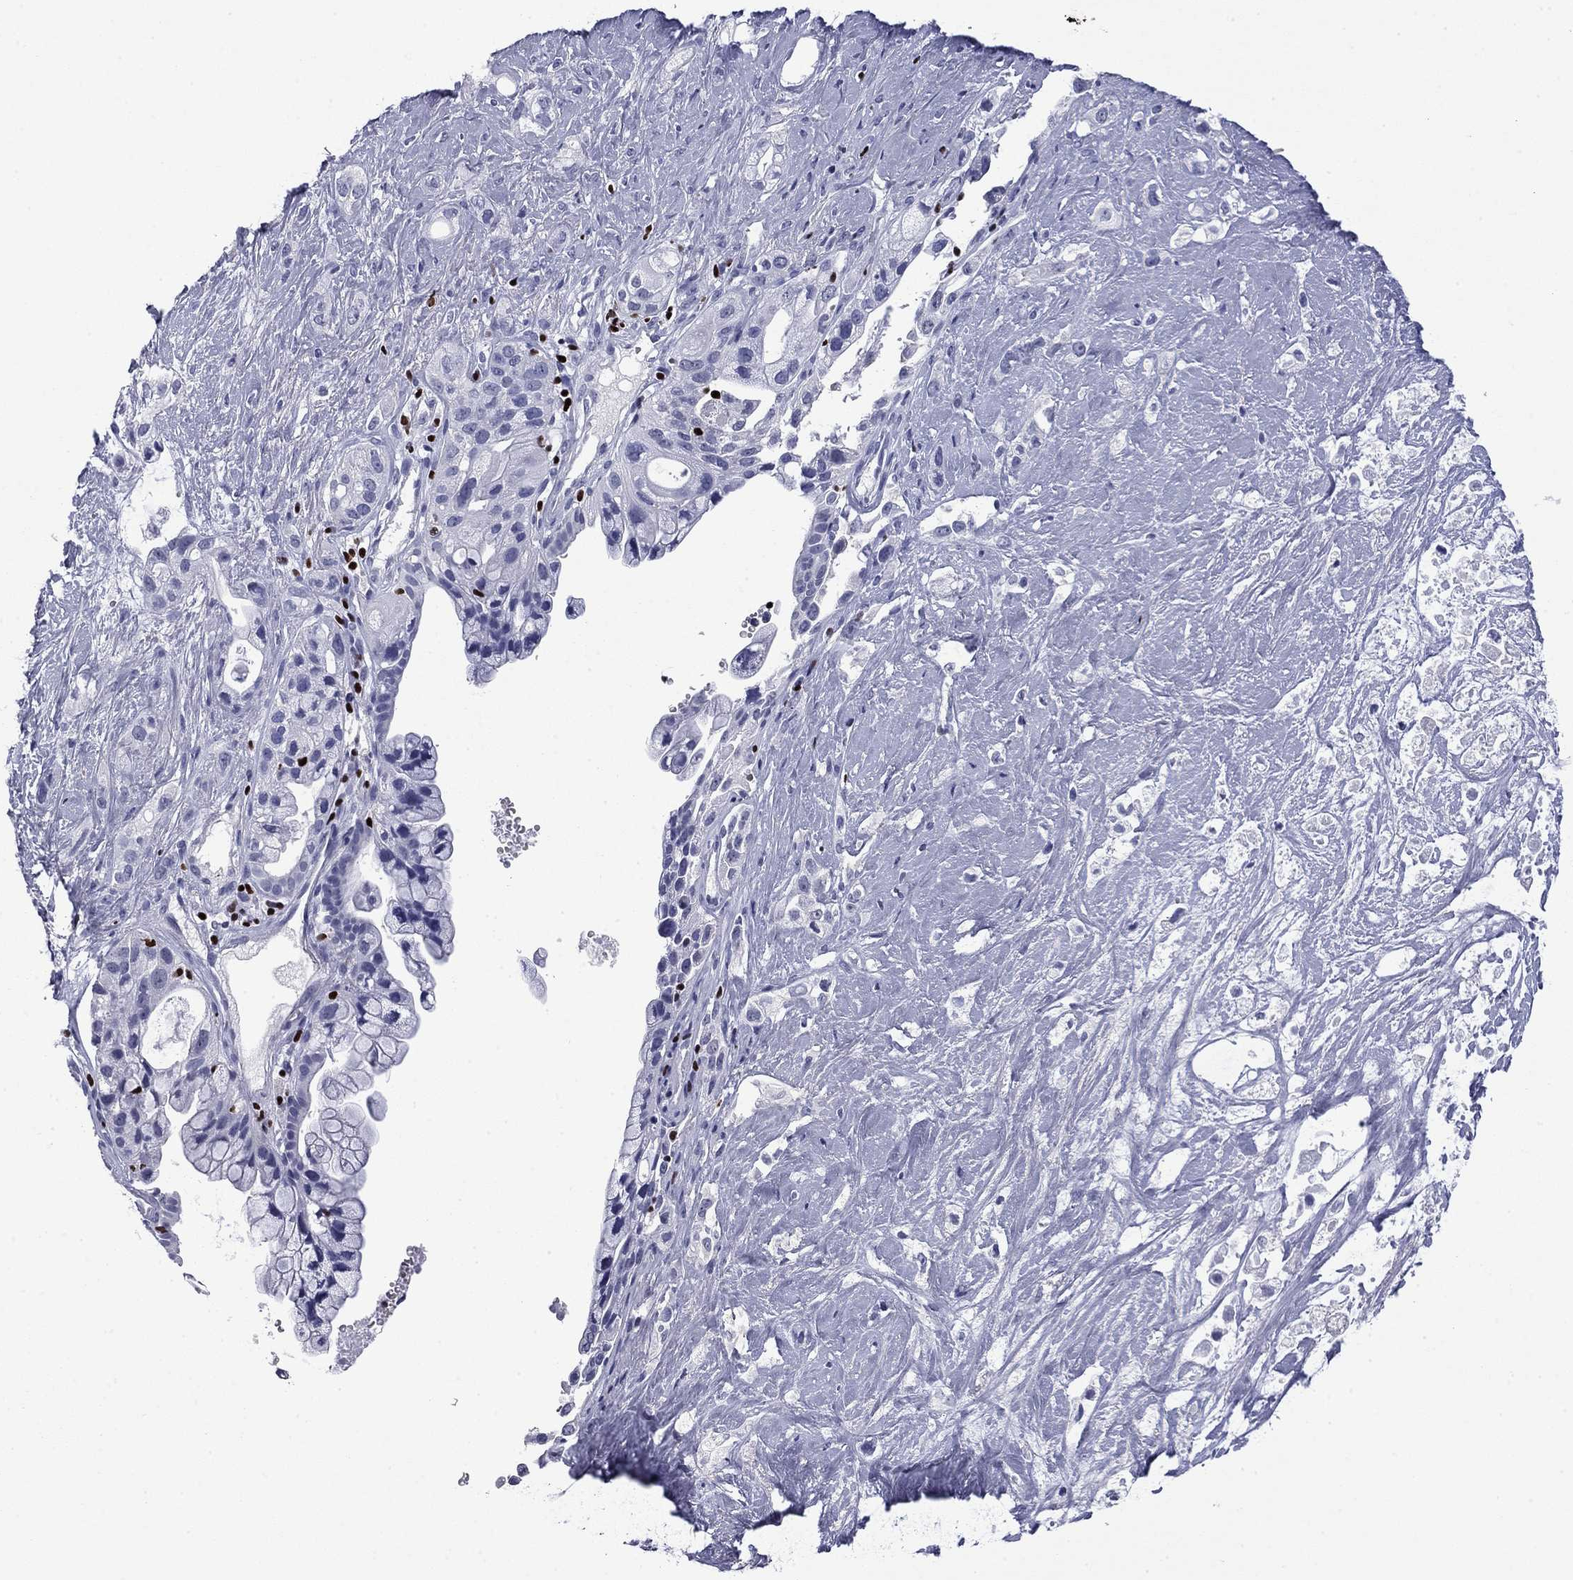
{"staining": {"intensity": "negative", "quantity": "none", "location": "none"}, "tissue": "pancreatic cancer", "cell_type": "Tumor cells", "image_type": "cancer", "snomed": [{"axis": "morphology", "description": "Adenocarcinoma, NOS"}, {"axis": "topography", "description": "Pancreas"}], "caption": "The image reveals no staining of tumor cells in adenocarcinoma (pancreatic). (DAB (3,3'-diaminobenzidine) IHC with hematoxylin counter stain).", "gene": "IKZF3", "patient": {"sex": "male", "age": 44}}